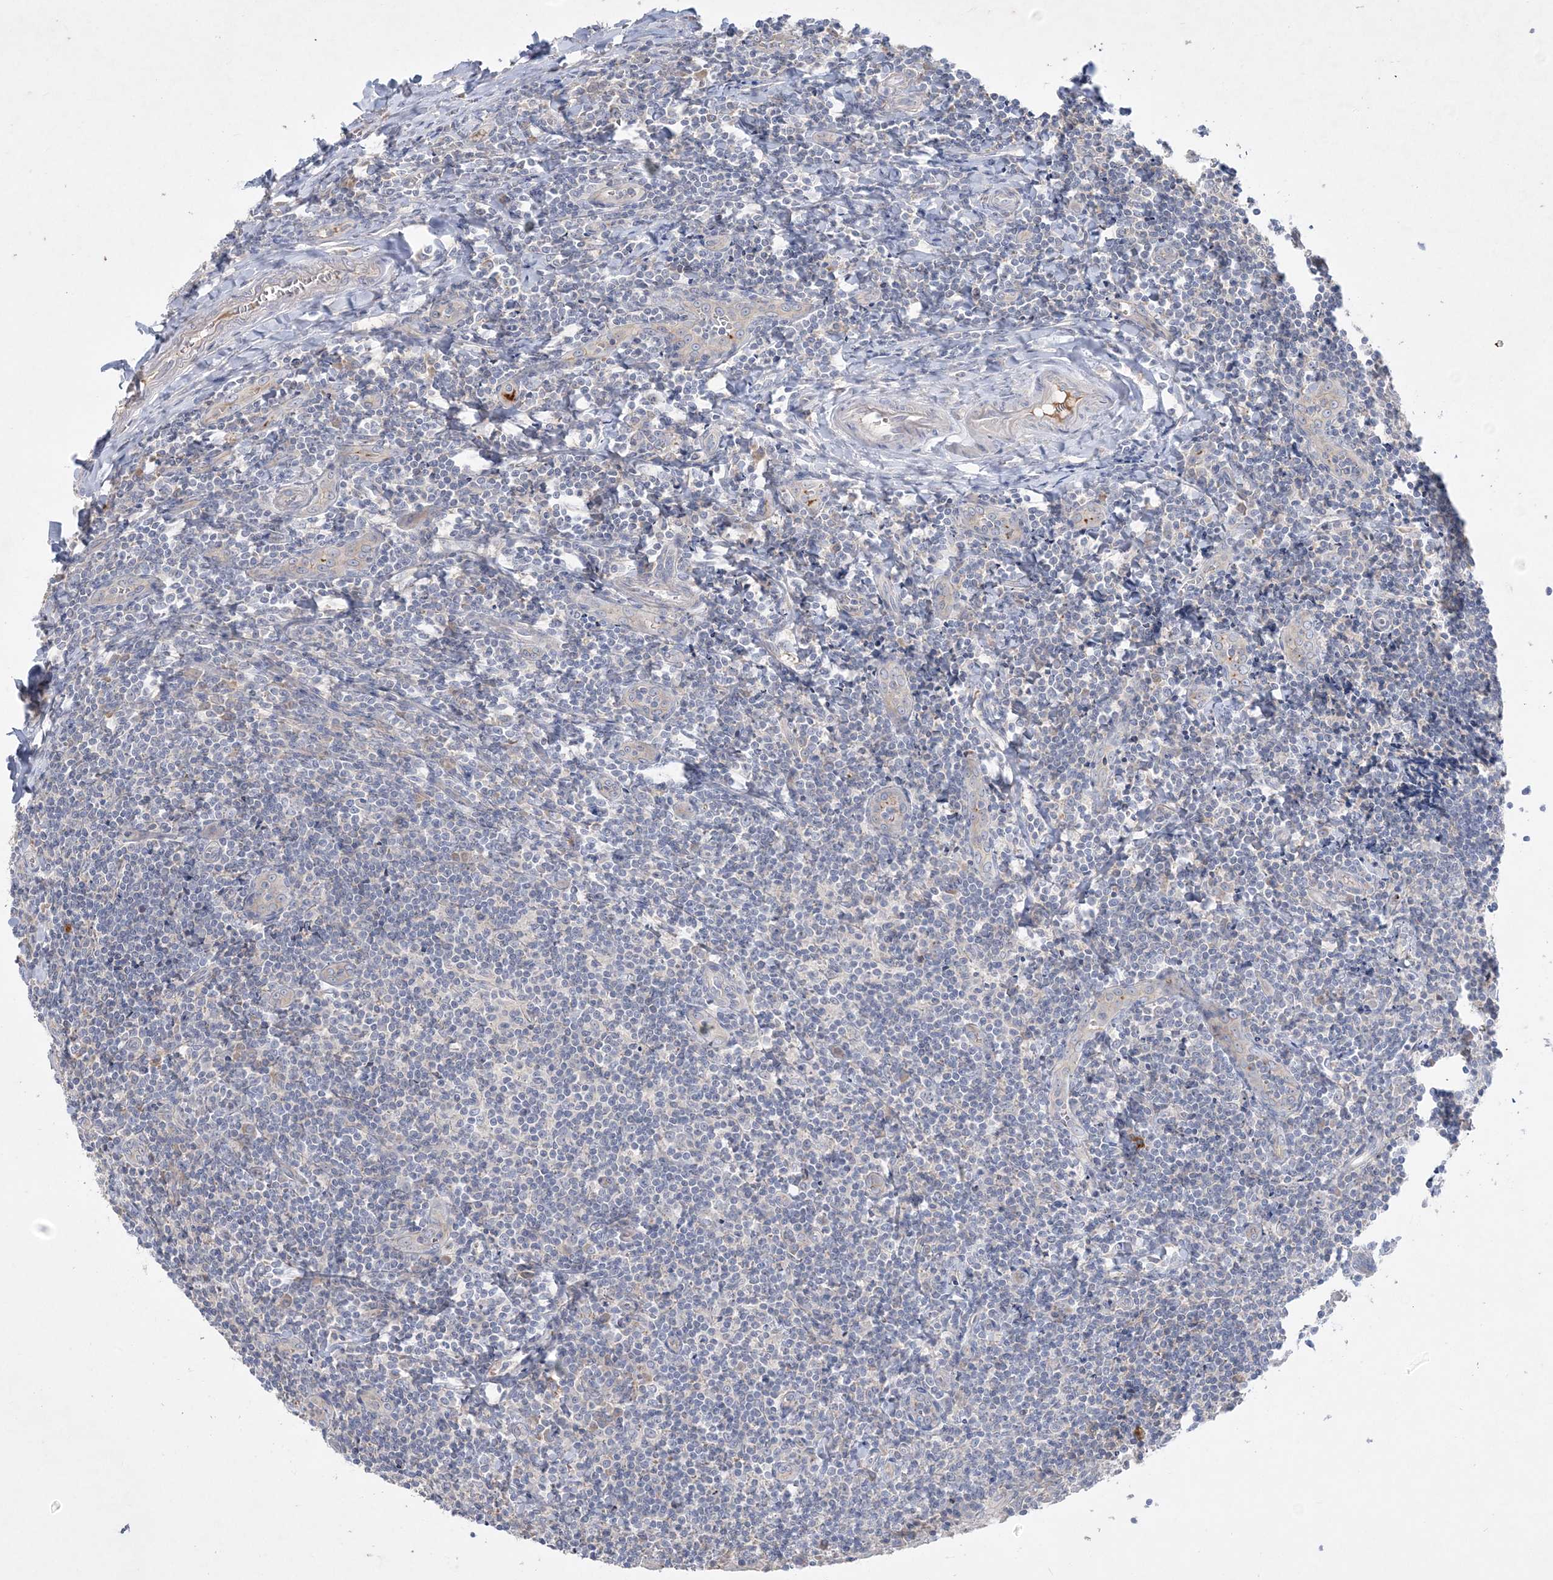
{"staining": {"intensity": "negative", "quantity": "none", "location": "none"}, "tissue": "tonsil", "cell_type": "Germinal center cells", "image_type": "normal", "snomed": [{"axis": "morphology", "description": "Normal tissue, NOS"}, {"axis": "topography", "description": "Tonsil"}], "caption": "High power microscopy micrograph of an immunohistochemistry histopathology image of normal tonsil, revealing no significant expression in germinal center cells.", "gene": "ADCK2", "patient": {"sex": "male", "age": 27}}